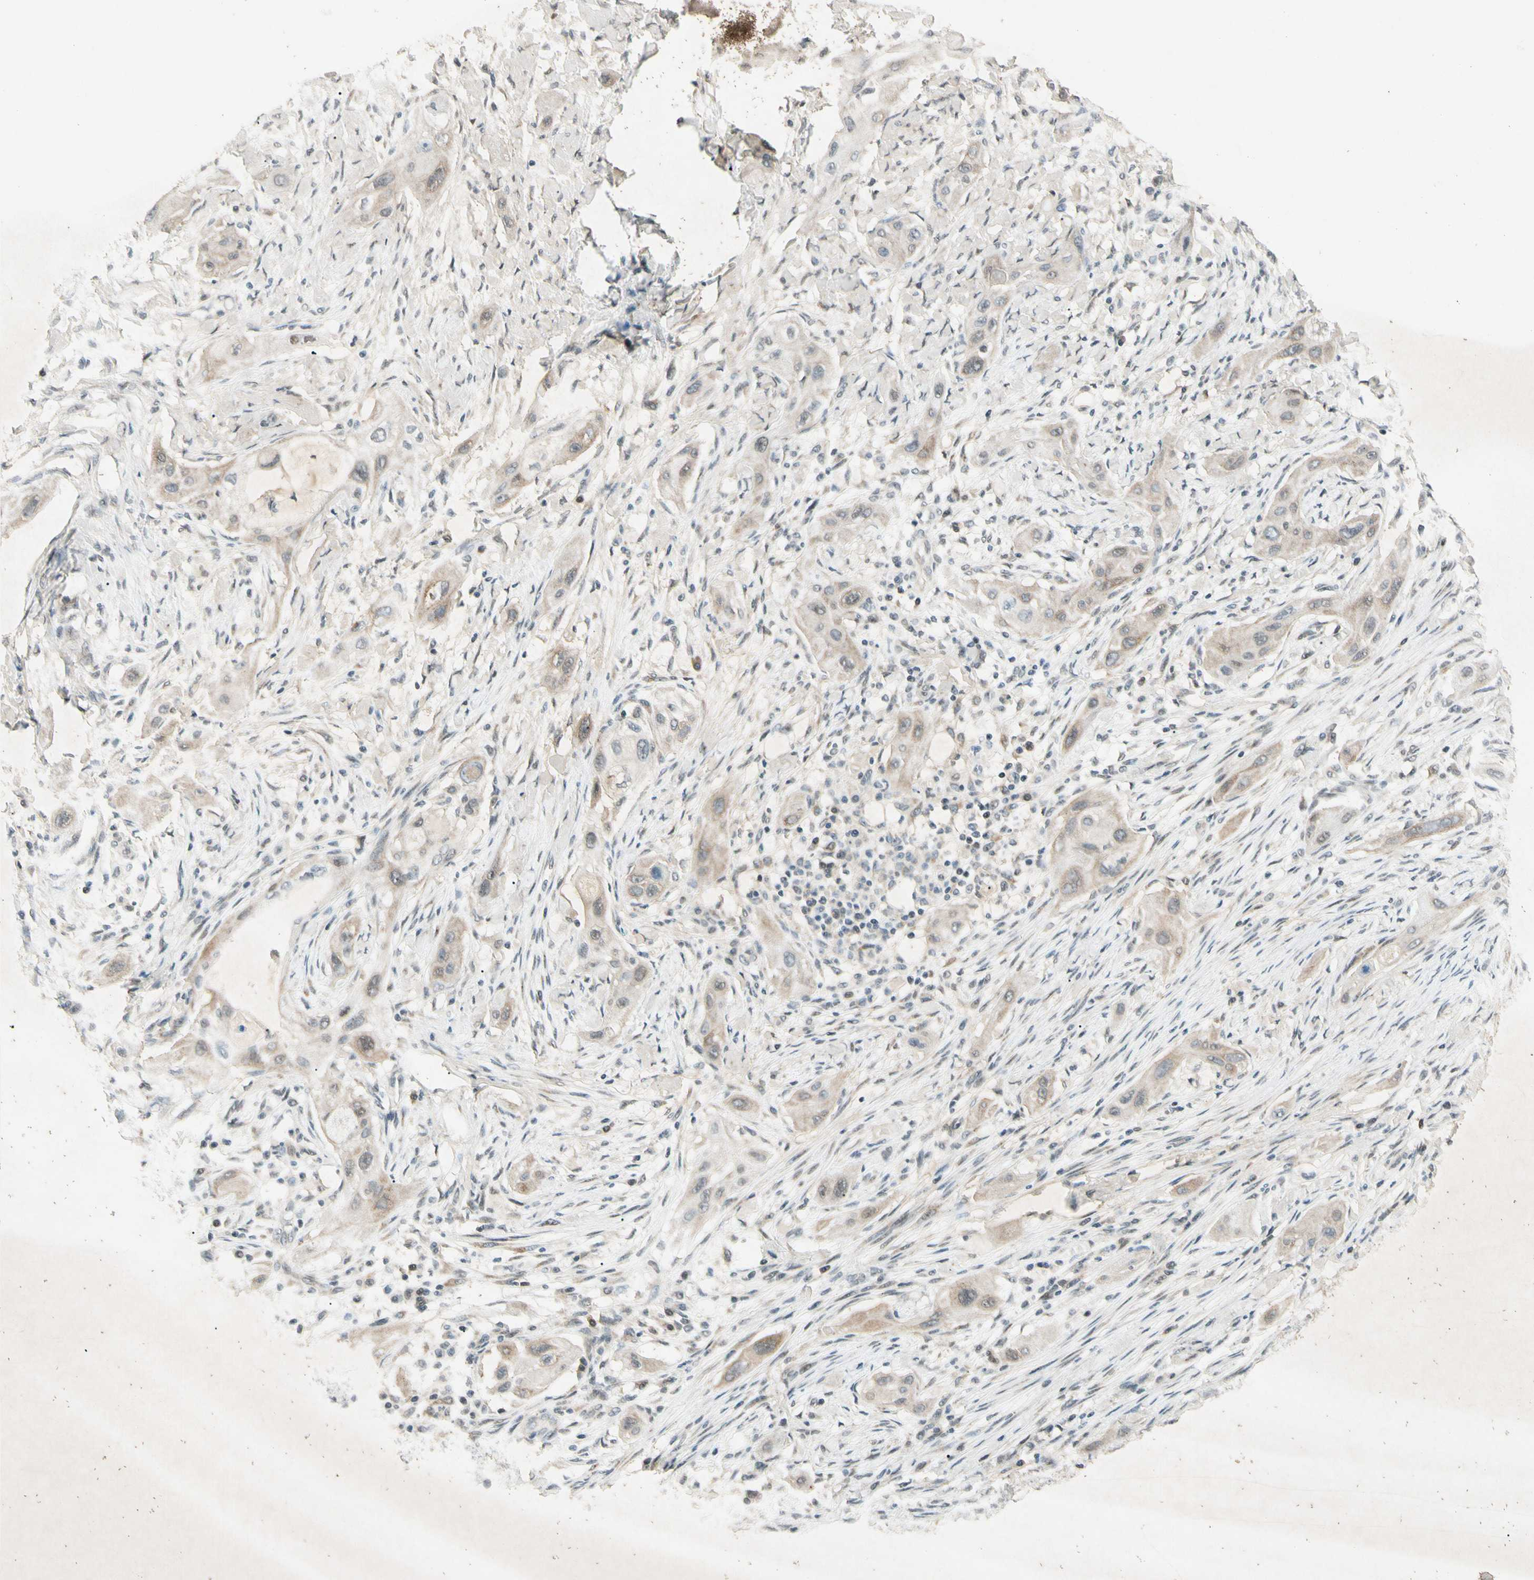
{"staining": {"intensity": "weak", "quantity": "25%-75%", "location": "cytoplasmic/membranous,nuclear"}, "tissue": "lung cancer", "cell_type": "Tumor cells", "image_type": "cancer", "snomed": [{"axis": "morphology", "description": "Squamous cell carcinoma, NOS"}, {"axis": "topography", "description": "Lung"}], "caption": "This is a micrograph of IHC staining of squamous cell carcinoma (lung), which shows weak positivity in the cytoplasmic/membranous and nuclear of tumor cells.", "gene": "ZBTB4", "patient": {"sex": "female", "age": 47}}